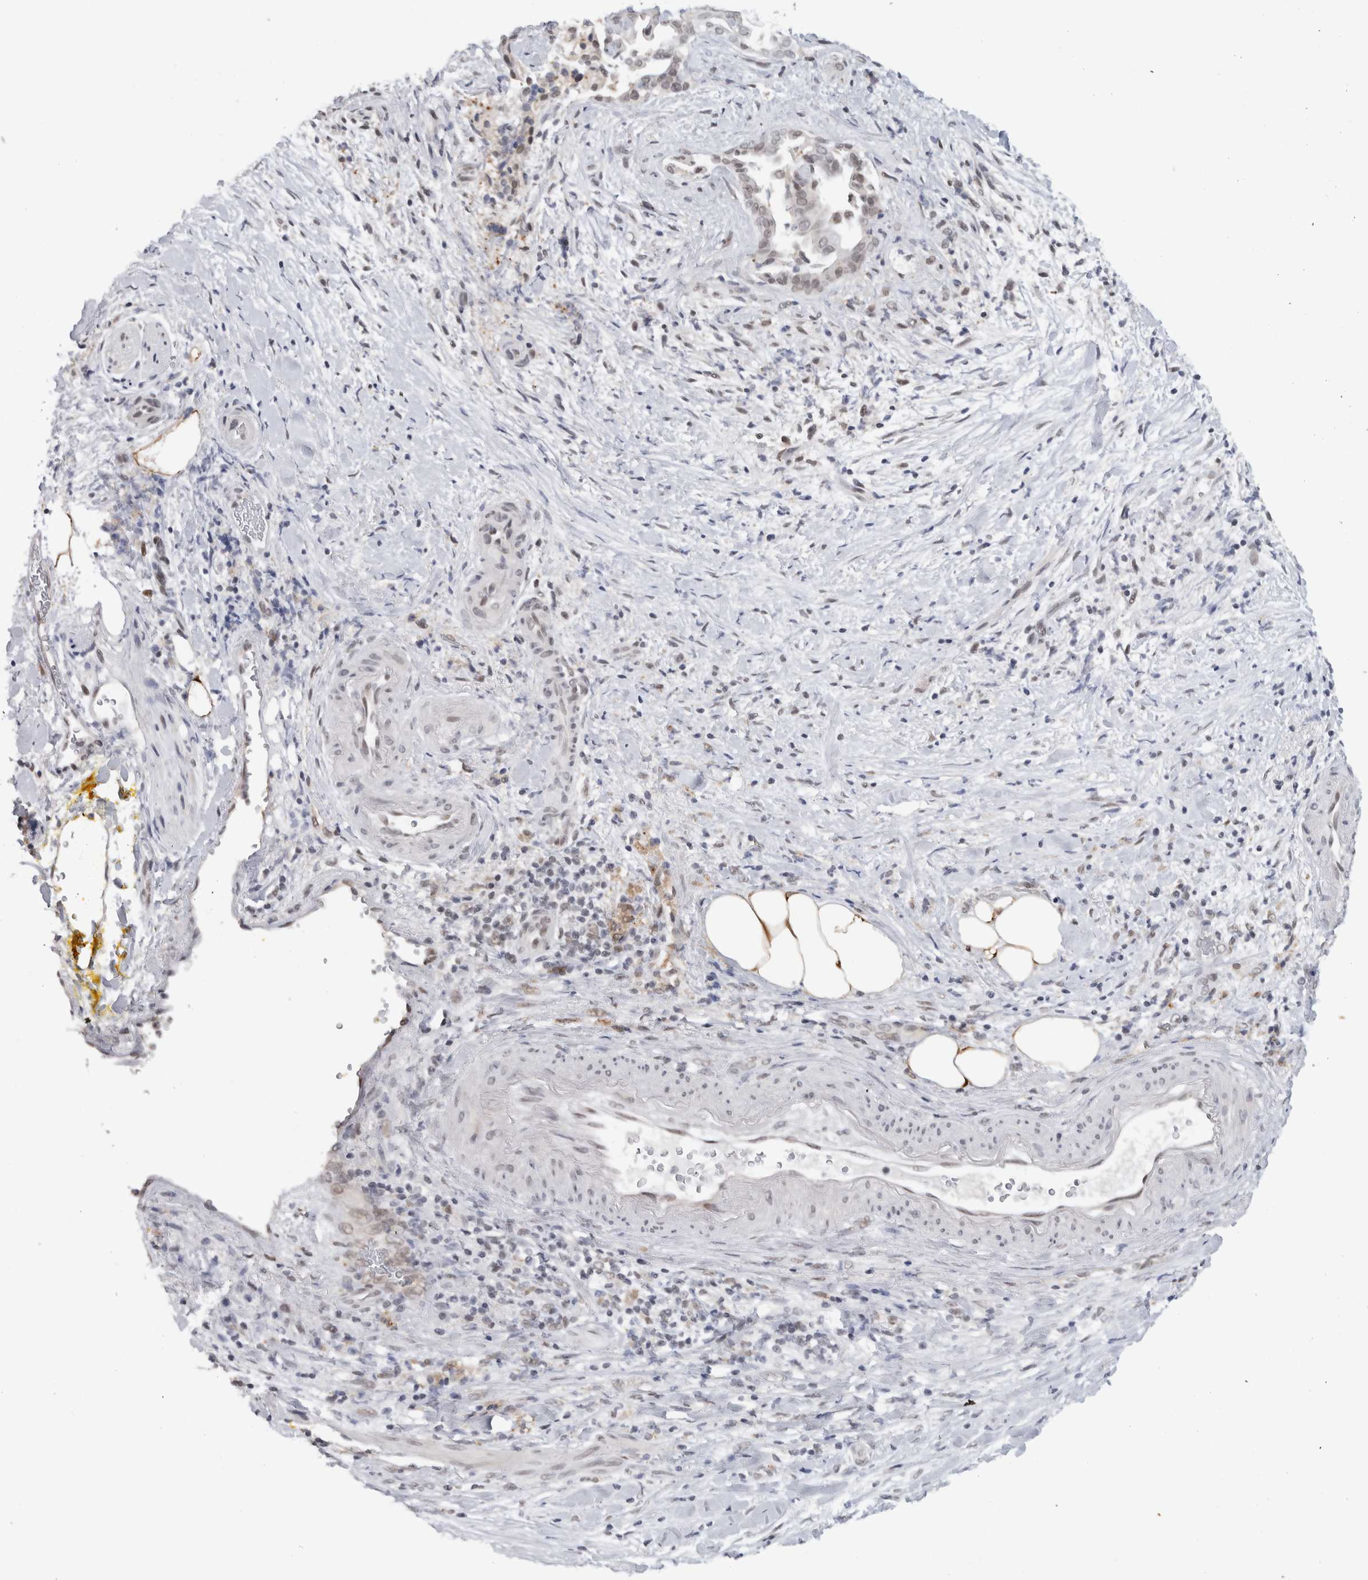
{"staining": {"intensity": "moderate", "quantity": "25%-75%", "location": "nuclear"}, "tissue": "pancreatic cancer", "cell_type": "Tumor cells", "image_type": "cancer", "snomed": [{"axis": "morphology", "description": "Adenocarcinoma, NOS"}, {"axis": "topography", "description": "Pancreas"}], "caption": "Moderate nuclear expression is appreciated in approximately 25%-75% of tumor cells in pancreatic cancer (adenocarcinoma).", "gene": "PRXL2A", "patient": {"sex": "male", "age": 58}}